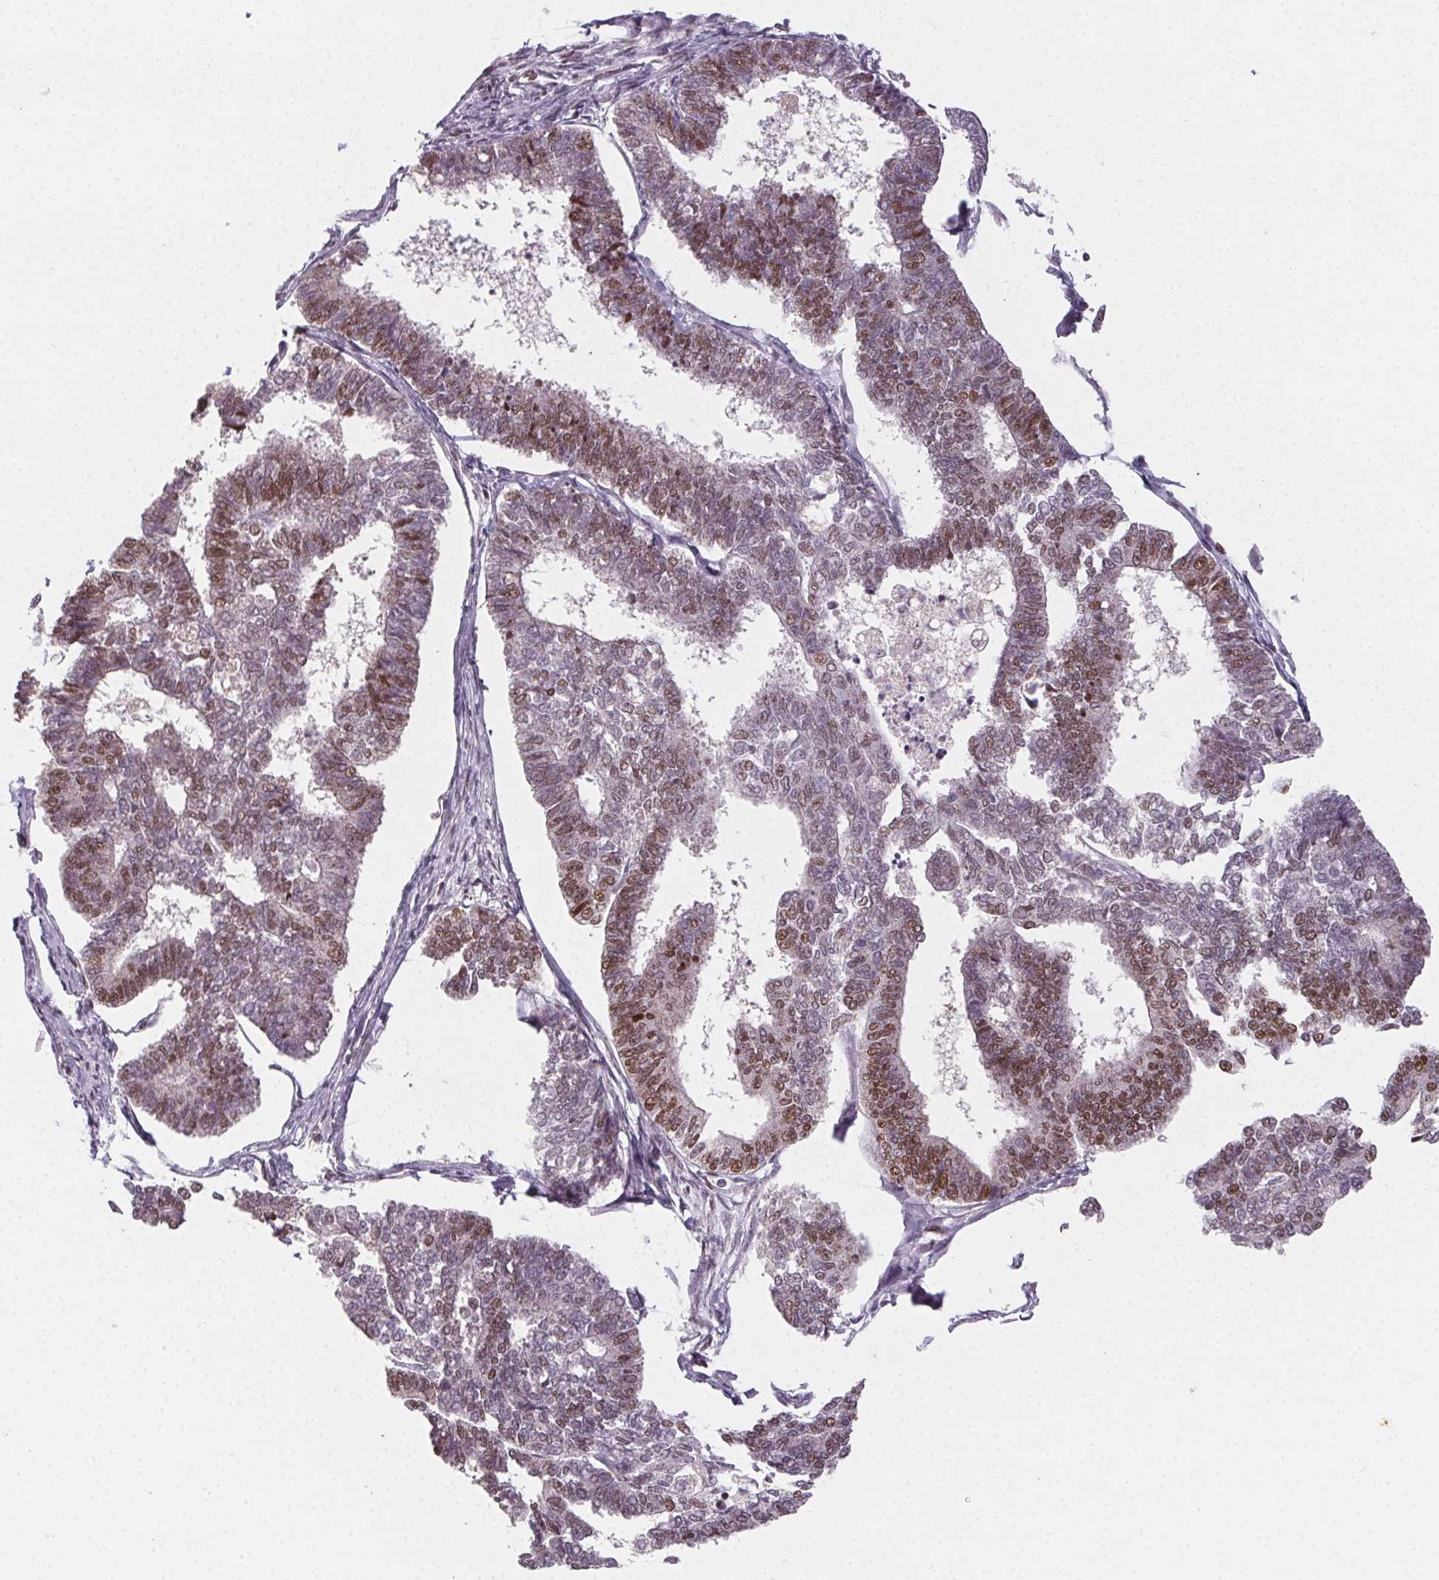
{"staining": {"intensity": "moderate", "quantity": "25%-75%", "location": "nuclear"}, "tissue": "endometrial cancer", "cell_type": "Tumor cells", "image_type": "cancer", "snomed": [{"axis": "morphology", "description": "Adenocarcinoma, NOS"}, {"axis": "topography", "description": "Endometrium"}], "caption": "Immunohistochemistry (IHC) of endometrial cancer exhibits medium levels of moderate nuclear staining in approximately 25%-75% of tumor cells.", "gene": "KMT2A", "patient": {"sex": "female", "age": 70}}